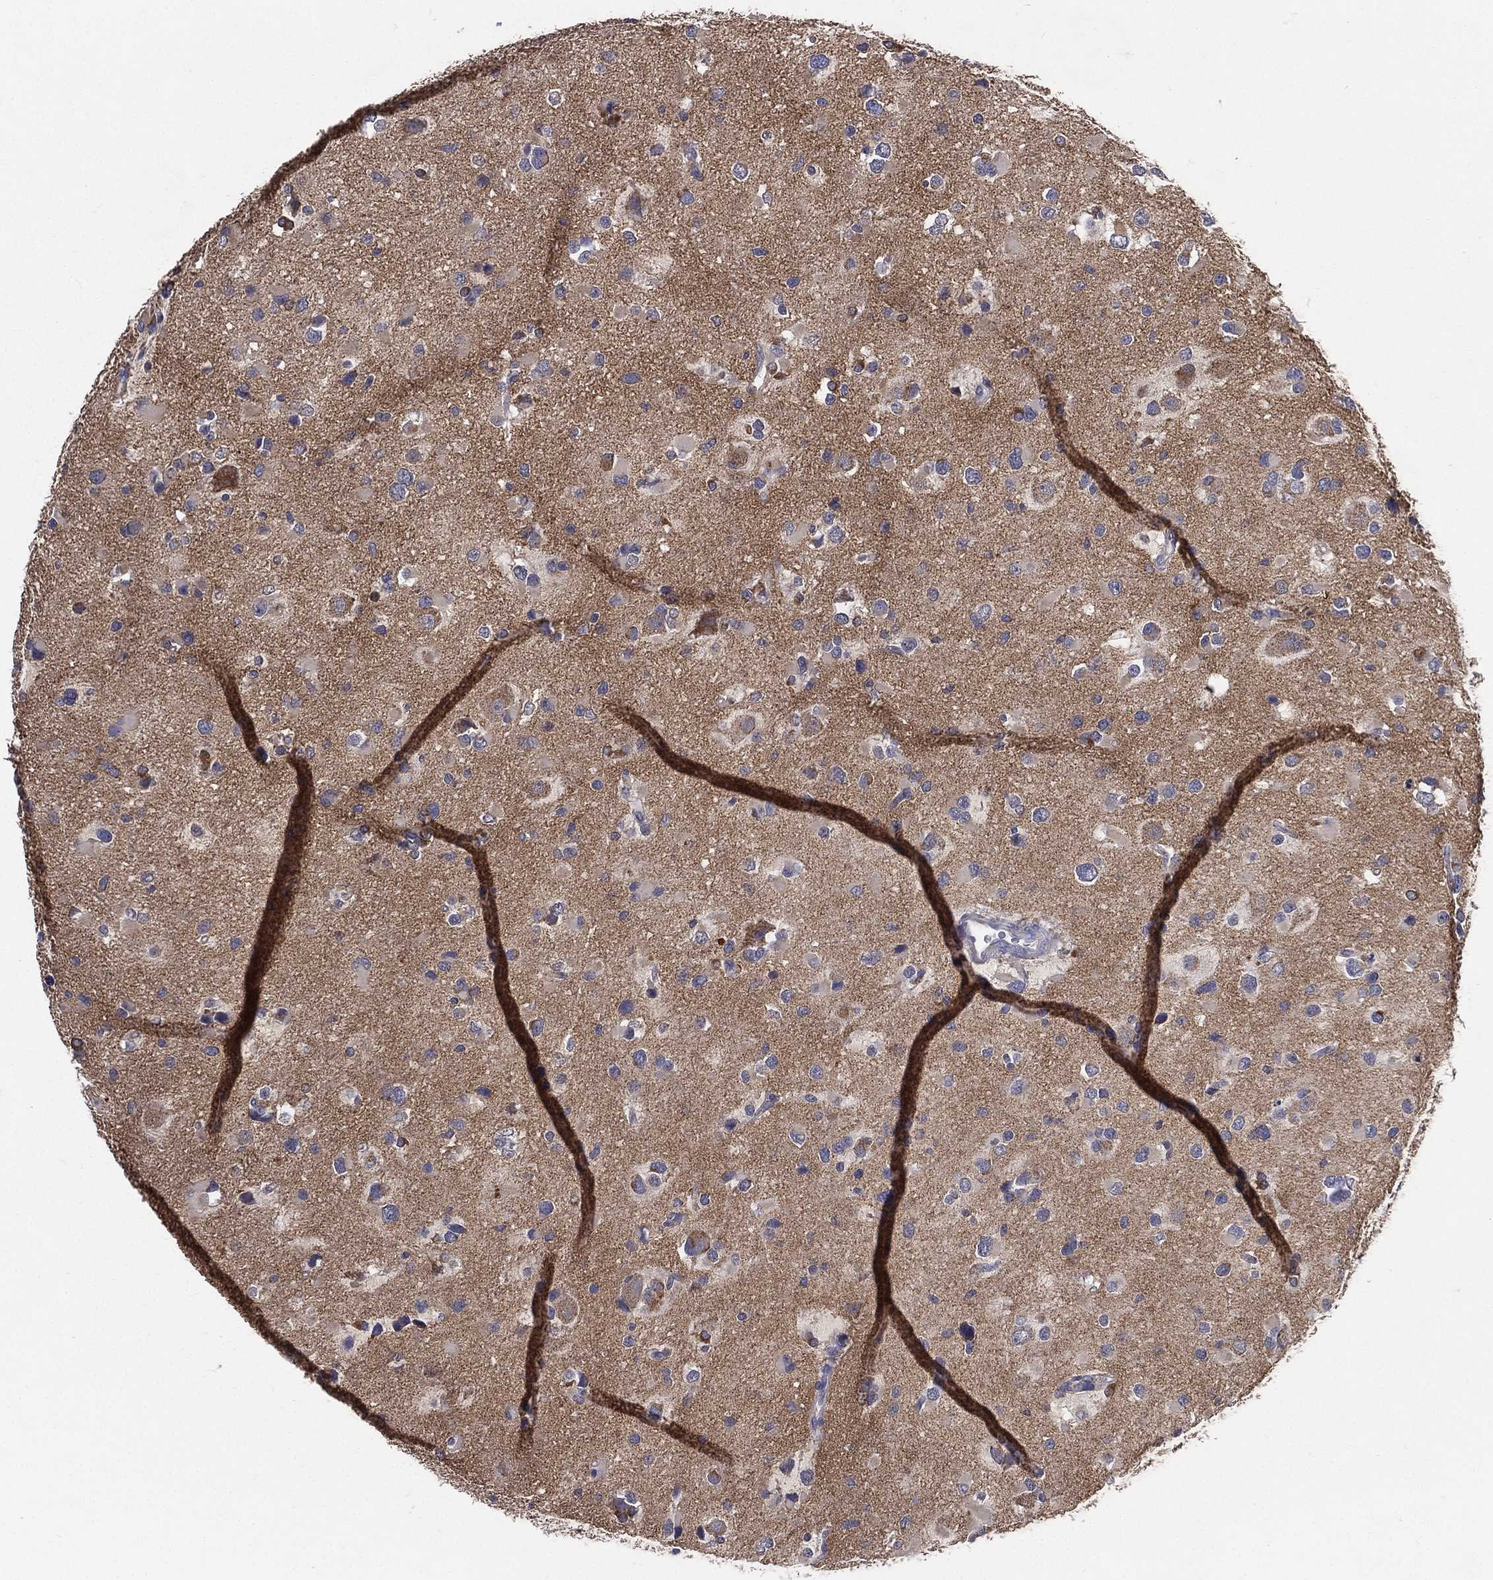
{"staining": {"intensity": "negative", "quantity": "none", "location": "none"}, "tissue": "glioma", "cell_type": "Tumor cells", "image_type": "cancer", "snomed": [{"axis": "morphology", "description": "Glioma, malignant, Low grade"}, {"axis": "topography", "description": "Brain"}], "caption": "Malignant glioma (low-grade) was stained to show a protein in brown. There is no significant expression in tumor cells.", "gene": "PWWP3A", "patient": {"sex": "female", "age": 32}}